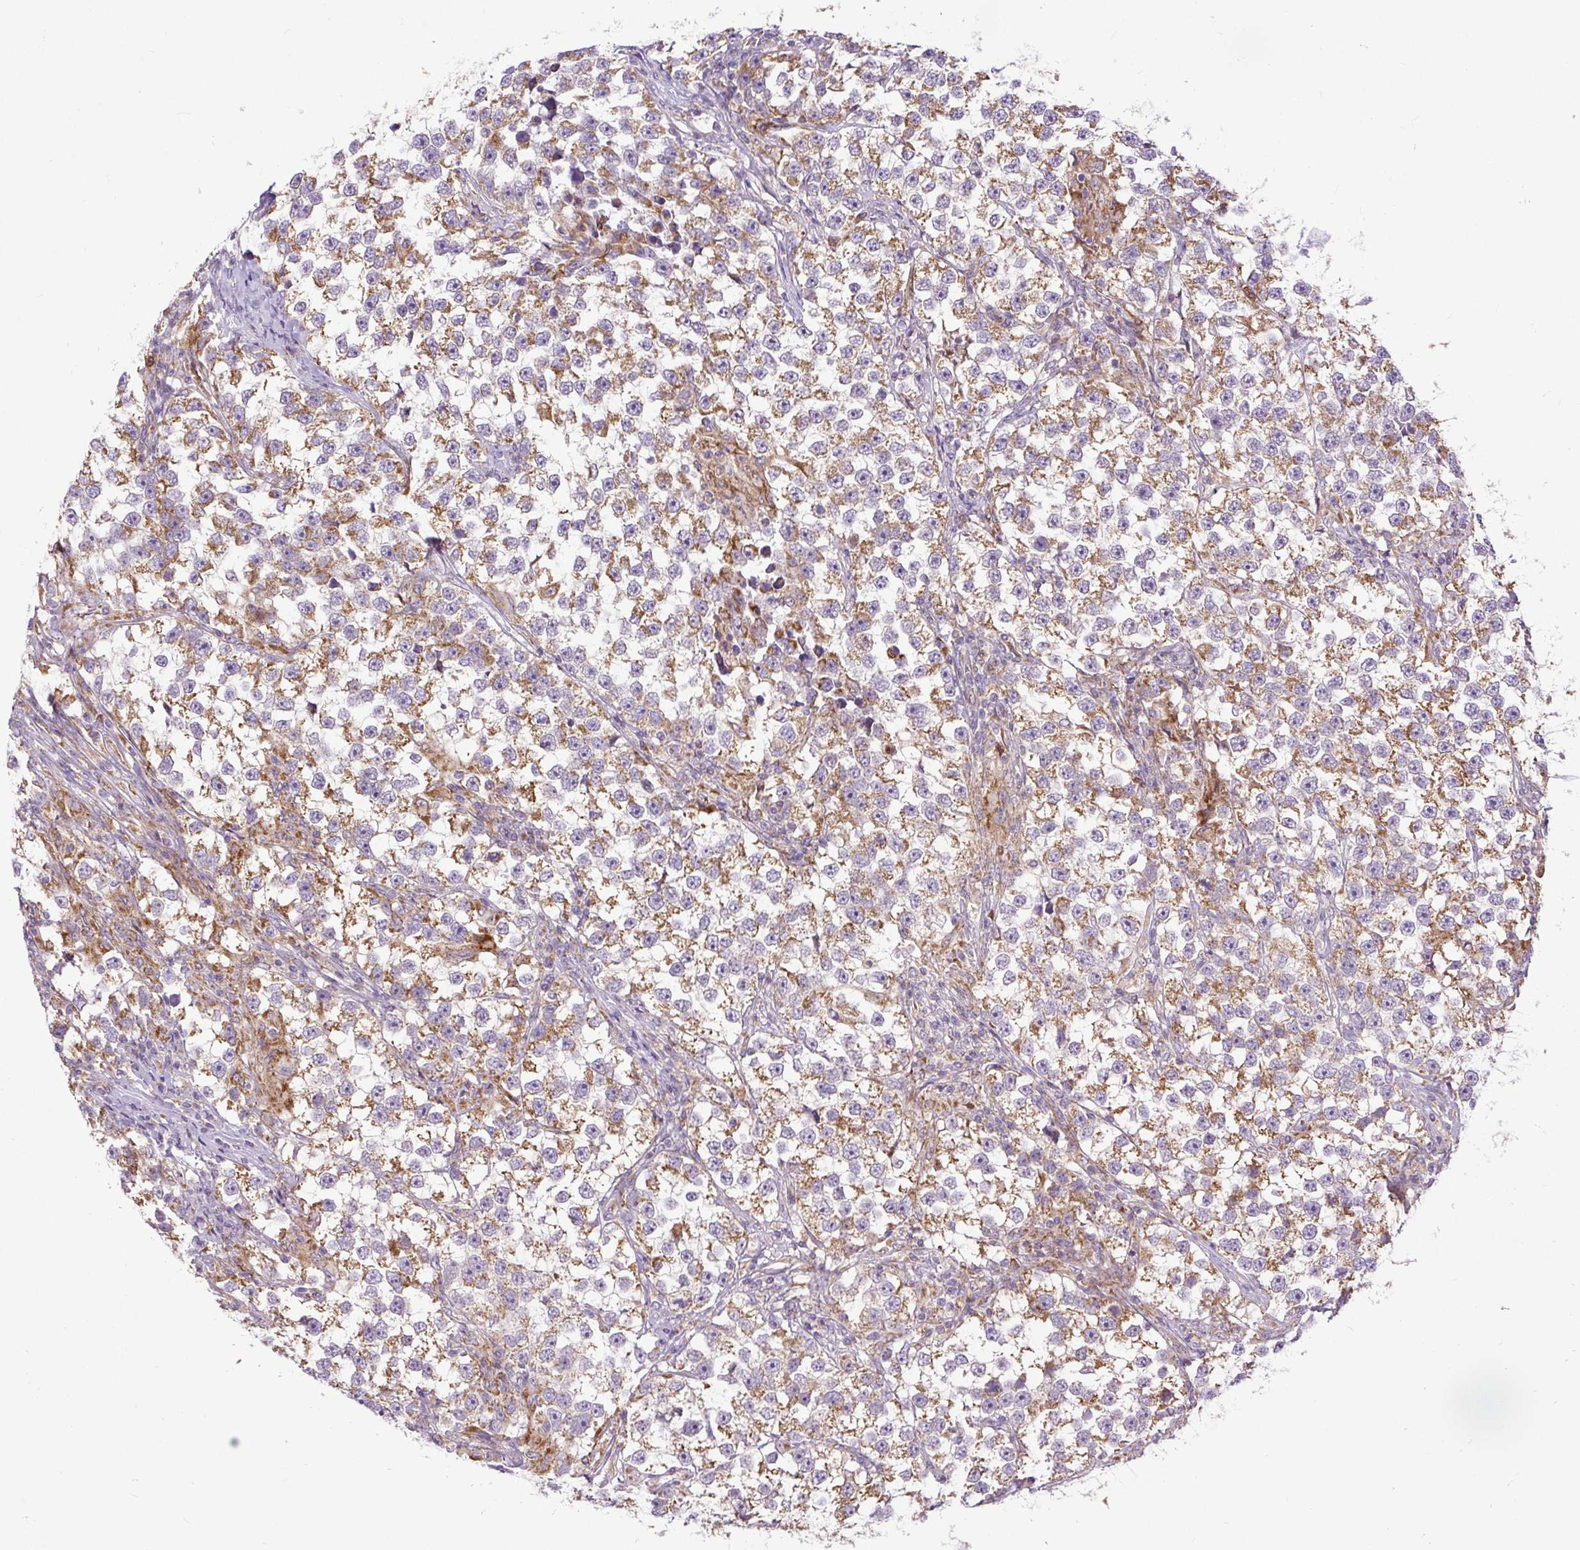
{"staining": {"intensity": "moderate", "quantity": ">75%", "location": "cytoplasmic/membranous"}, "tissue": "testis cancer", "cell_type": "Tumor cells", "image_type": "cancer", "snomed": [{"axis": "morphology", "description": "Seminoma, NOS"}, {"axis": "topography", "description": "Testis"}], "caption": "Human testis cancer stained with a brown dye demonstrates moderate cytoplasmic/membranous positive positivity in about >75% of tumor cells.", "gene": "TM2D3", "patient": {"sex": "male", "age": 46}}